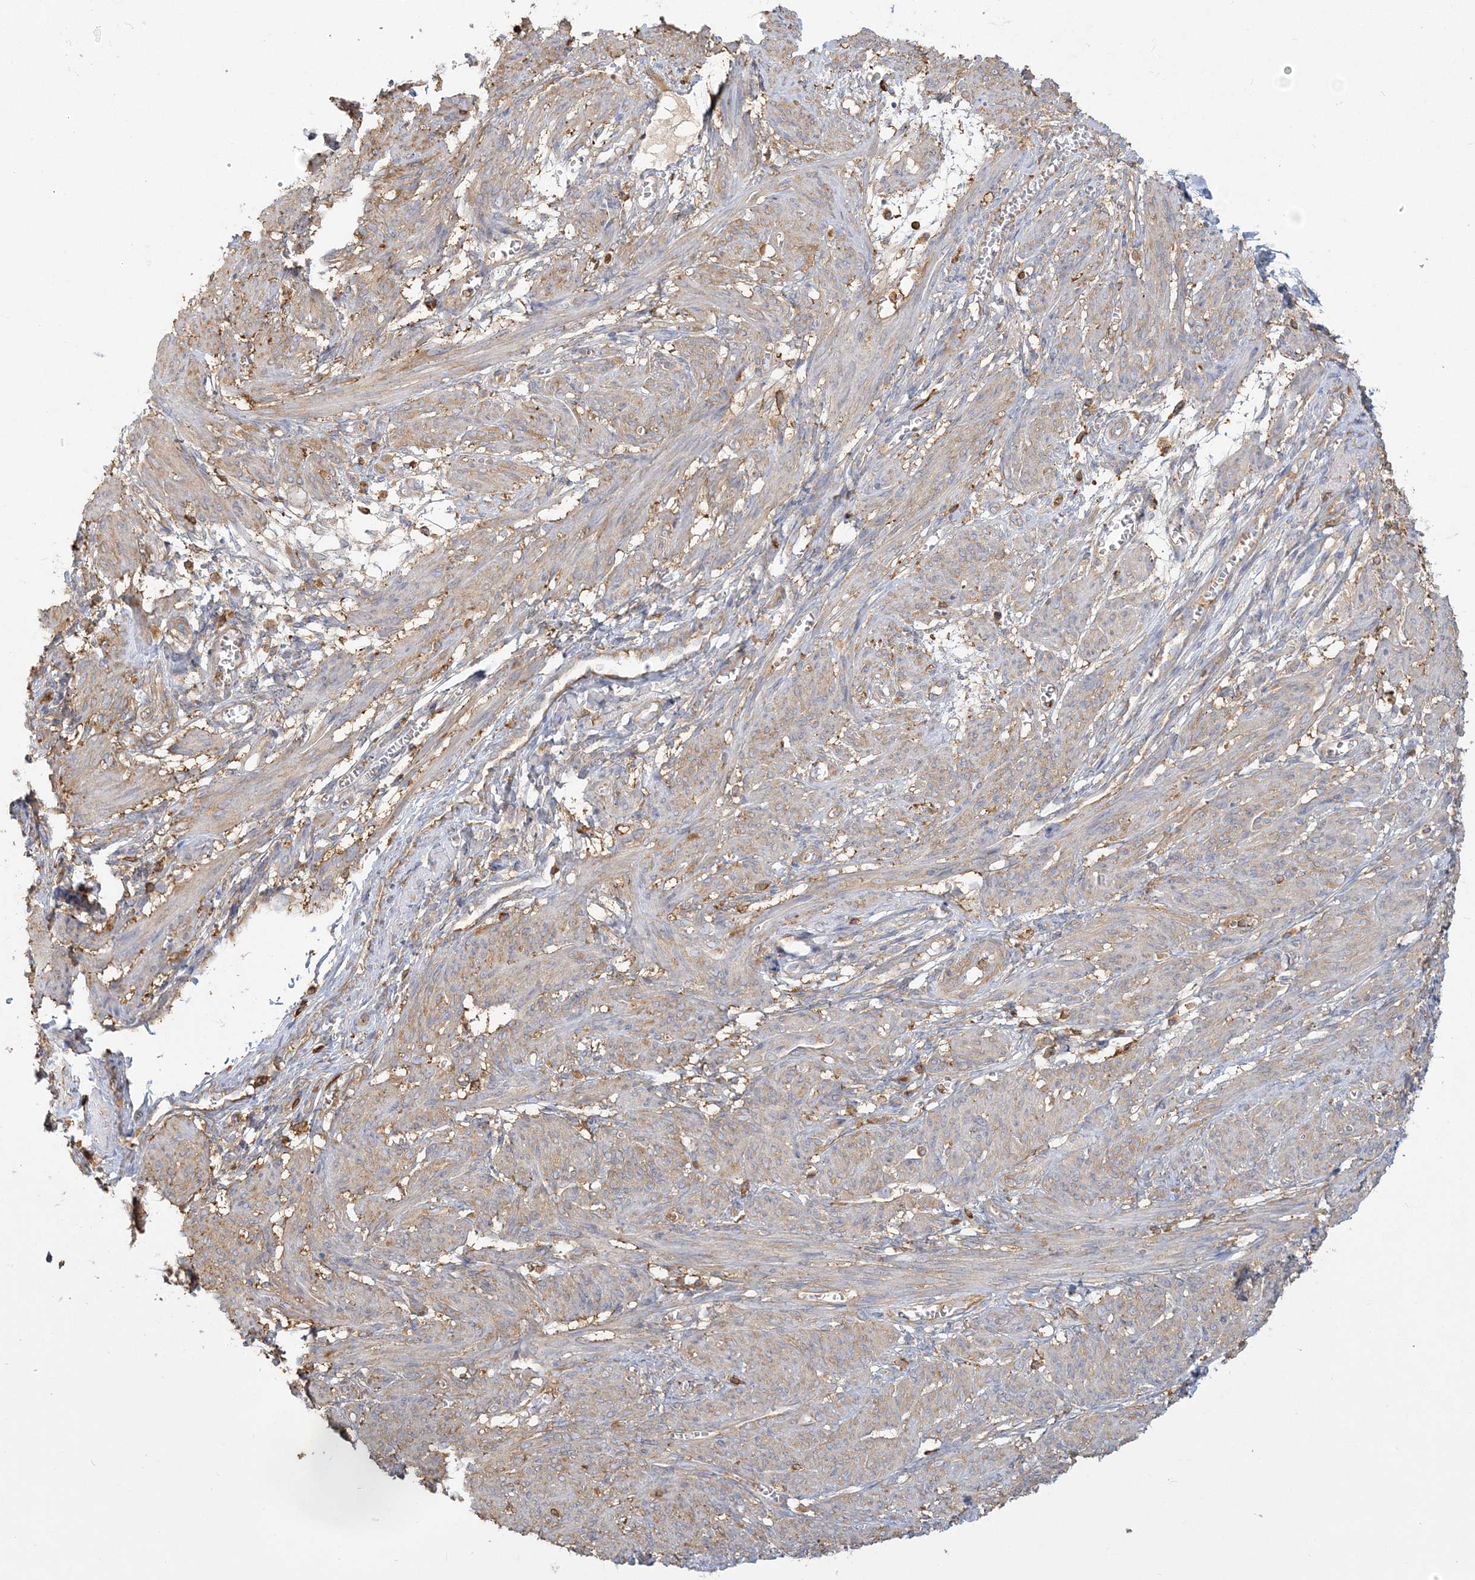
{"staining": {"intensity": "weak", "quantity": "25%-75%", "location": "cytoplasmic/membranous"}, "tissue": "smooth muscle", "cell_type": "Smooth muscle cells", "image_type": "normal", "snomed": [{"axis": "morphology", "description": "Normal tissue, NOS"}, {"axis": "topography", "description": "Smooth muscle"}], "caption": "Unremarkable smooth muscle reveals weak cytoplasmic/membranous staining in about 25%-75% of smooth muscle cells, visualized by immunohistochemistry.", "gene": "ANKS1A", "patient": {"sex": "female", "age": 39}}